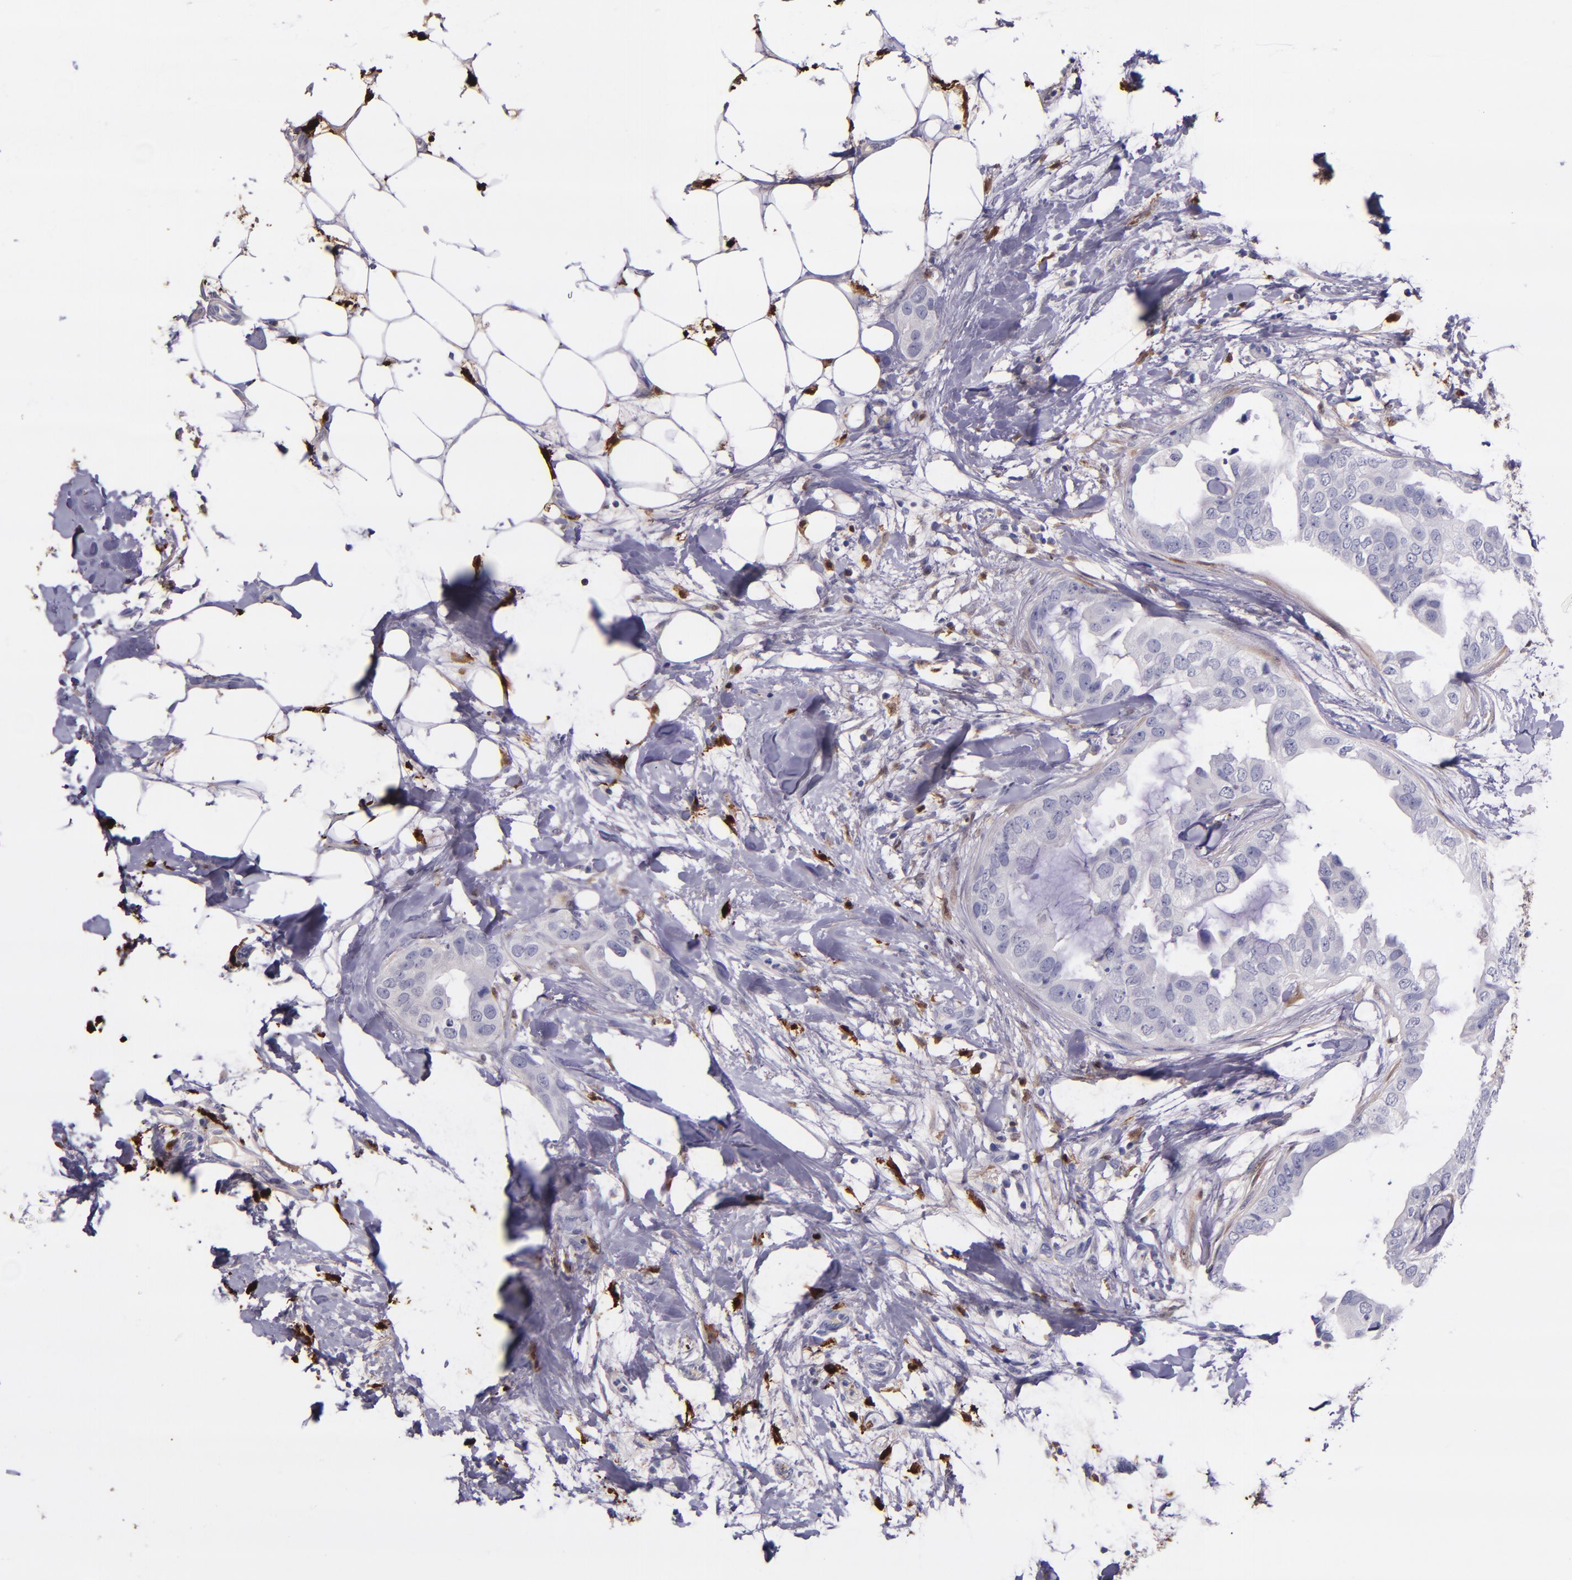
{"staining": {"intensity": "negative", "quantity": "none", "location": "none"}, "tissue": "breast cancer", "cell_type": "Tumor cells", "image_type": "cancer", "snomed": [{"axis": "morphology", "description": "Duct carcinoma"}, {"axis": "topography", "description": "Breast"}], "caption": "A high-resolution micrograph shows IHC staining of invasive ductal carcinoma (breast), which displays no significant expression in tumor cells.", "gene": "F13A1", "patient": {"sex": "female", "age": 40}}